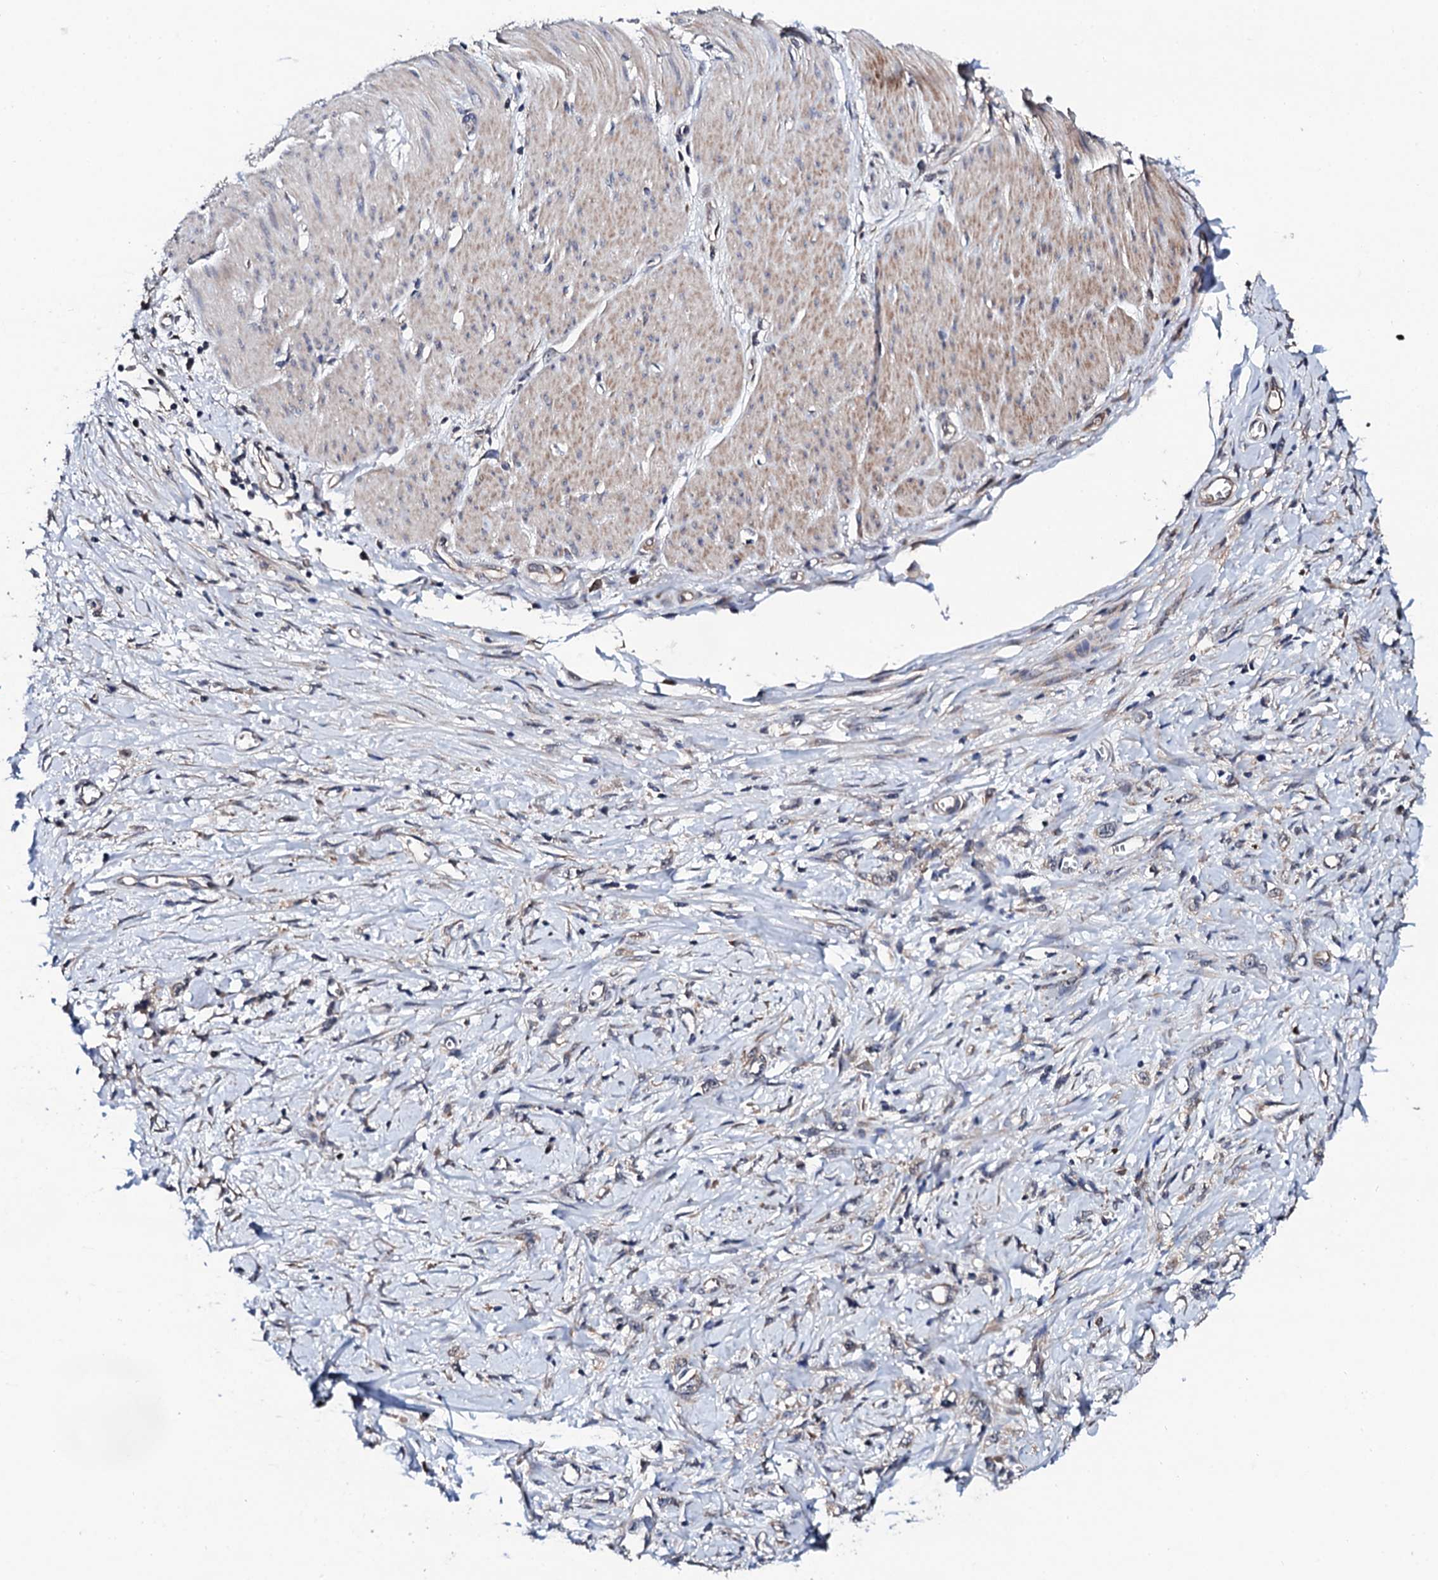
{"staining": {"intensity": "weak", "quantity": "<25%", "location": "cytoplasmic/membranous"}, "tissue": "stomach cancer", "cell_type": "Tumor cells", "image_type": "cancer", "snomed": [{"axis": "morphology", "description": "Adenocarcinoma, NOS"}, {"axis": "topography", "description": "Stomach"}], "caption": "Immunohistochemistry photomicrograph of neoplastic tissue: stomach cancer stained with DAB (3,3'-diaminobenzidine) shows no significant protein positivity in tumor cells. The staining is performed using DAB brown chromogen with nuclei counter-stained in using hematoxylin.", "gene": "IP6K1", "patient": {"sex": "female", "age": 76}}